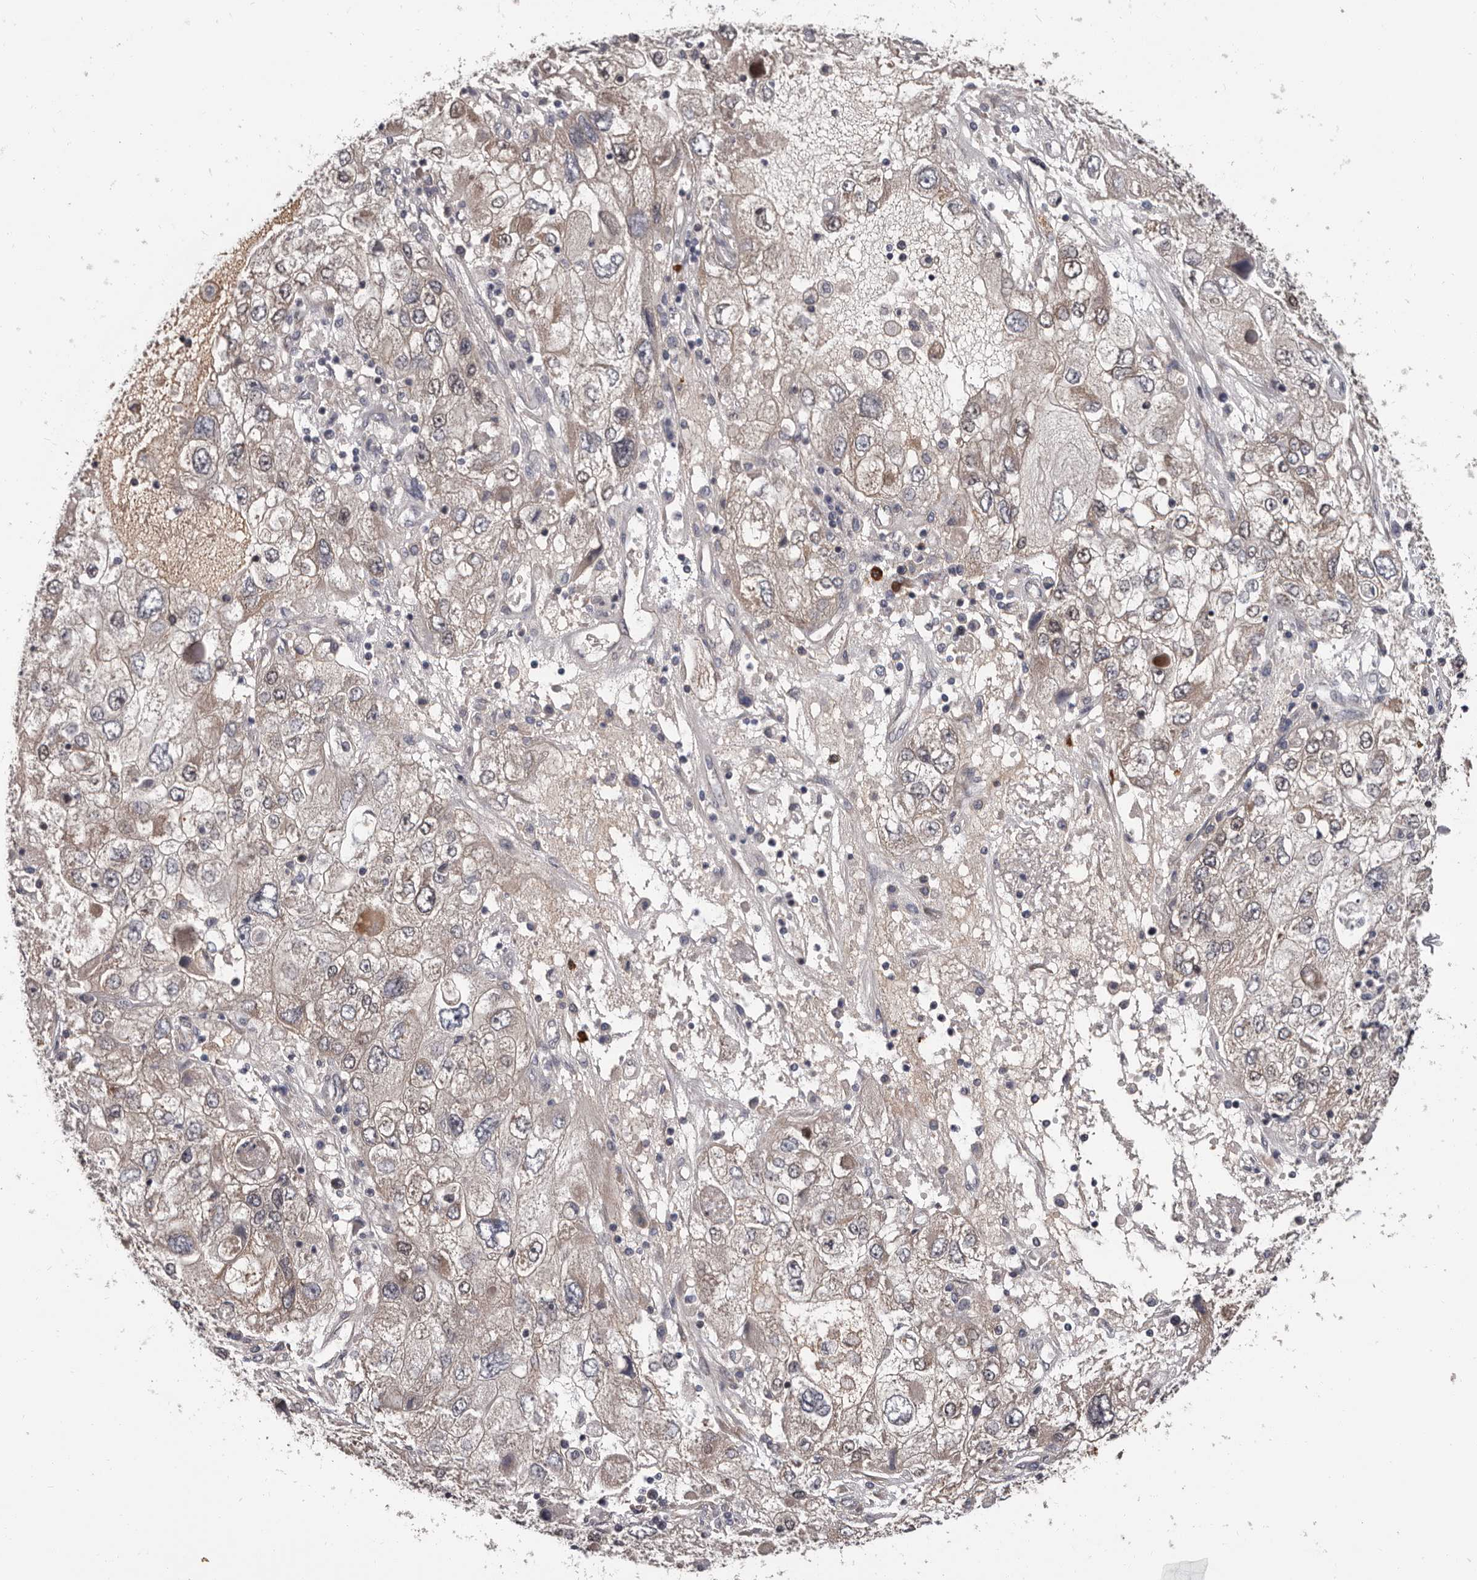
{"staining": {"intensity": "weak", "quantity": "25%-75%", "location": "cytoplasmic/membranous"}, "tissue": "endometrial cancer", "cell_type": "Tumor cells", "image_type": "cancer", "snomed": [{"axis": "morphology", "description": "Adenocarcinoma, NOS"}, {"axis": "topography", "description": "Endometrium"}], "caption": "Protein expression analysis of human adenocarcinoma (endometrial) reveals weak cytoplasmic/membranous positivity in approximately 25%-75% of tumor cells.", "gene": "MED8", "patient": {"sex": "female", "age": 49}}